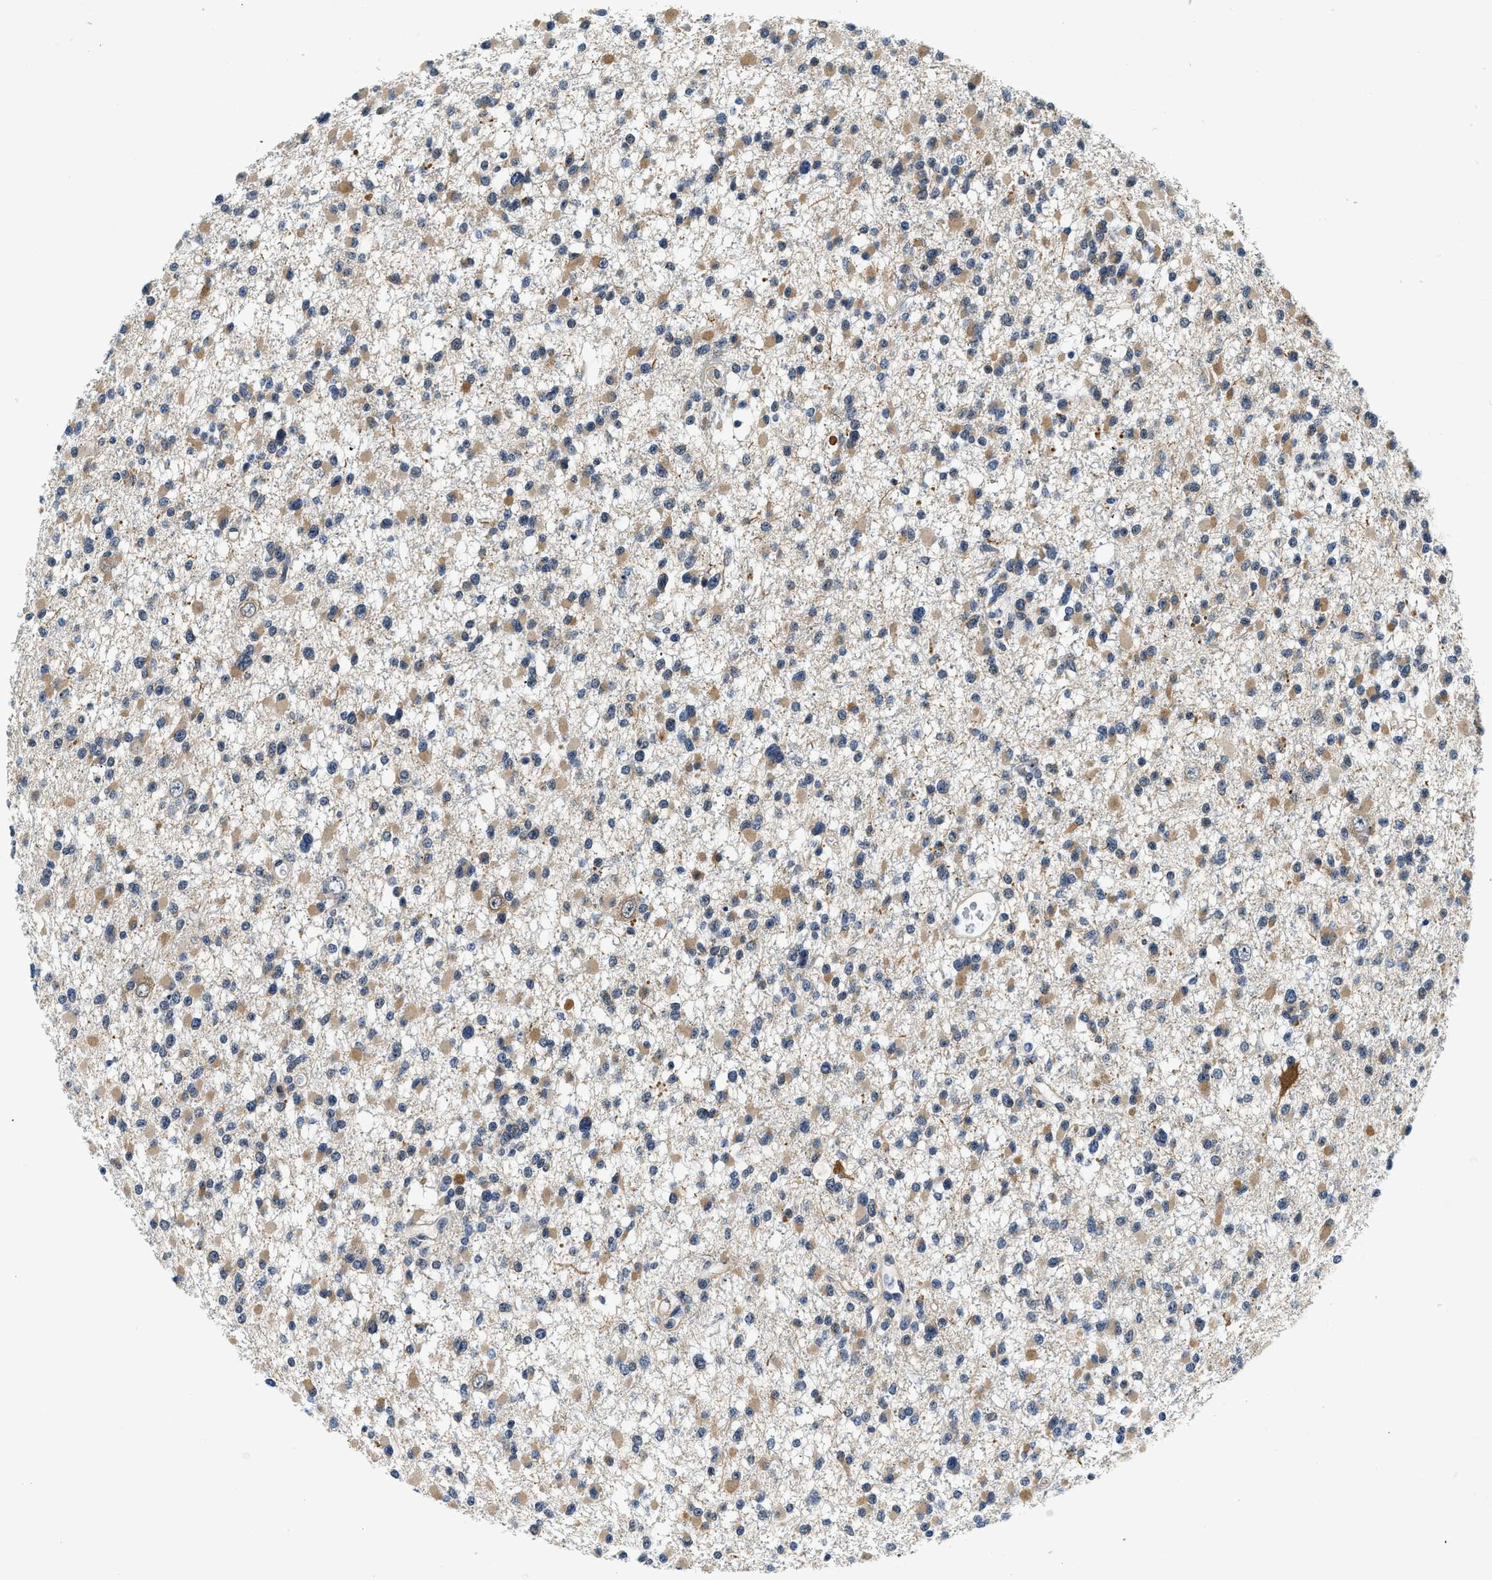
{"staining": {"intensity": "moderate", "quantity": ">75%", "location": "cytoplasmic/membranous"}, "tissue": "glioma", "cell_type": "Tumor cells", "image_type": "cancer", "snomed": [{"axis": "morphology", "description": "Glioma, malignant, Low grade"}, {"axis": "topography", "description": "Brain"}], "caption": "Immunohistochemical staining of glioma demonstrates moderate cytoplasmic/membranous protein expression in about >75% of tumor cells.", "gene": "SMAD4", "patient": {"sex": "female", "age": 22}}